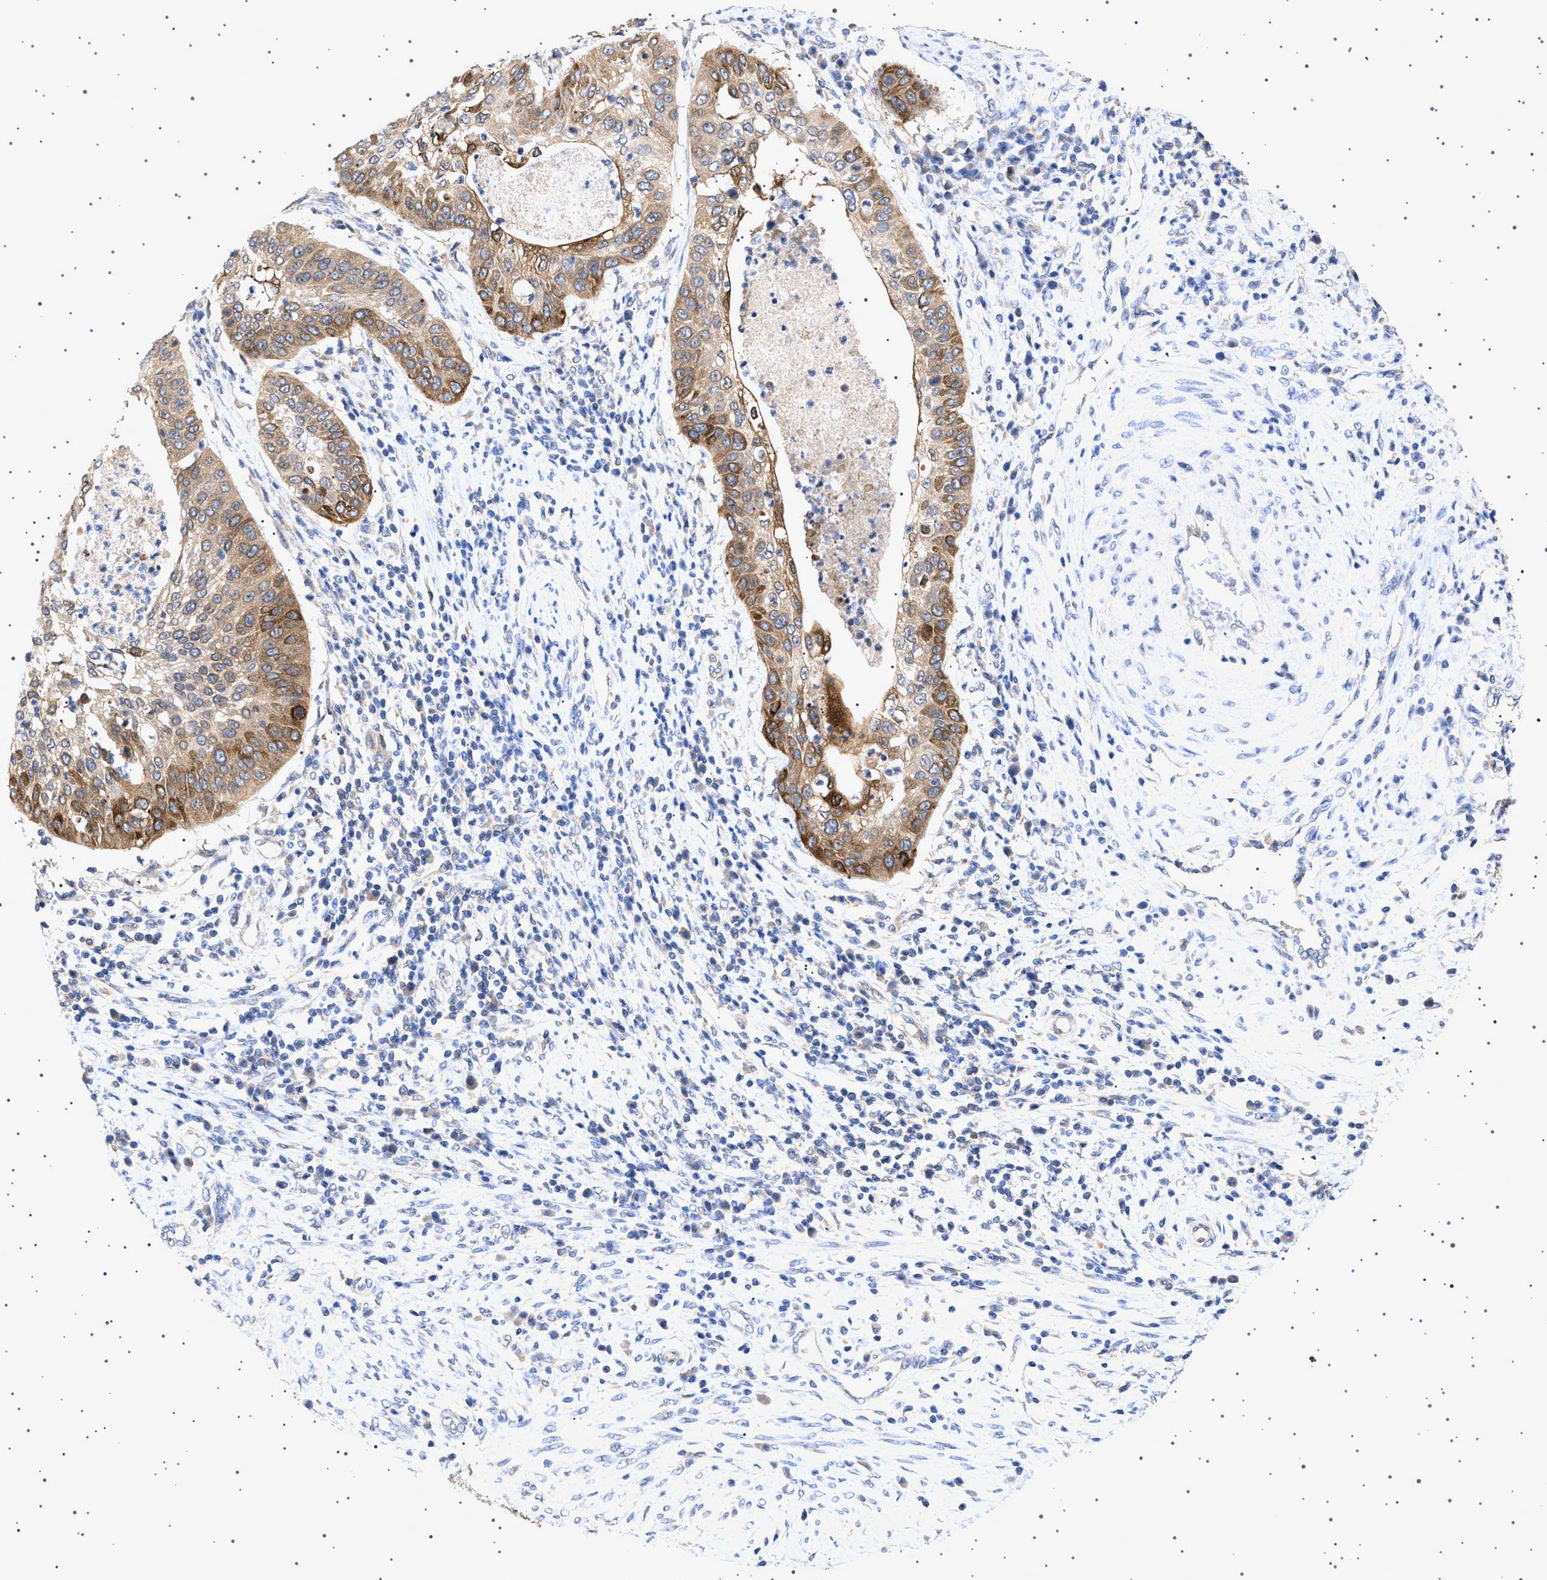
{"staining": {"intensity": "moderate", "quantity": "25%-75%", "location": "cytoplasmic/membranous"}, "tissue": "cervical cancer", "cell_type": "Tumor cells", "image_type": "cancer", "snomed": [{"axis": "morphology", "description": "Normal tissue, NOS"}, {"axis": "morphology", "description": "Squamous cell carcinoma, NOS"}, {"axis": "topography", "description": "Cervix"}], "caption": "Immunohistochemical staining of cervical cancer demonstrates moderate cytoplasmic/membranous protein positivity in about 25%-75% of tumor cells. The staining is performed using DAB (3,3'-diaminobenzidine) brown chromogen to label protein expression. The nuclei are counter-stained blue using hematoxylin.", "gene": "NUP93", "patient": {"sex": "female", "age": 39}}